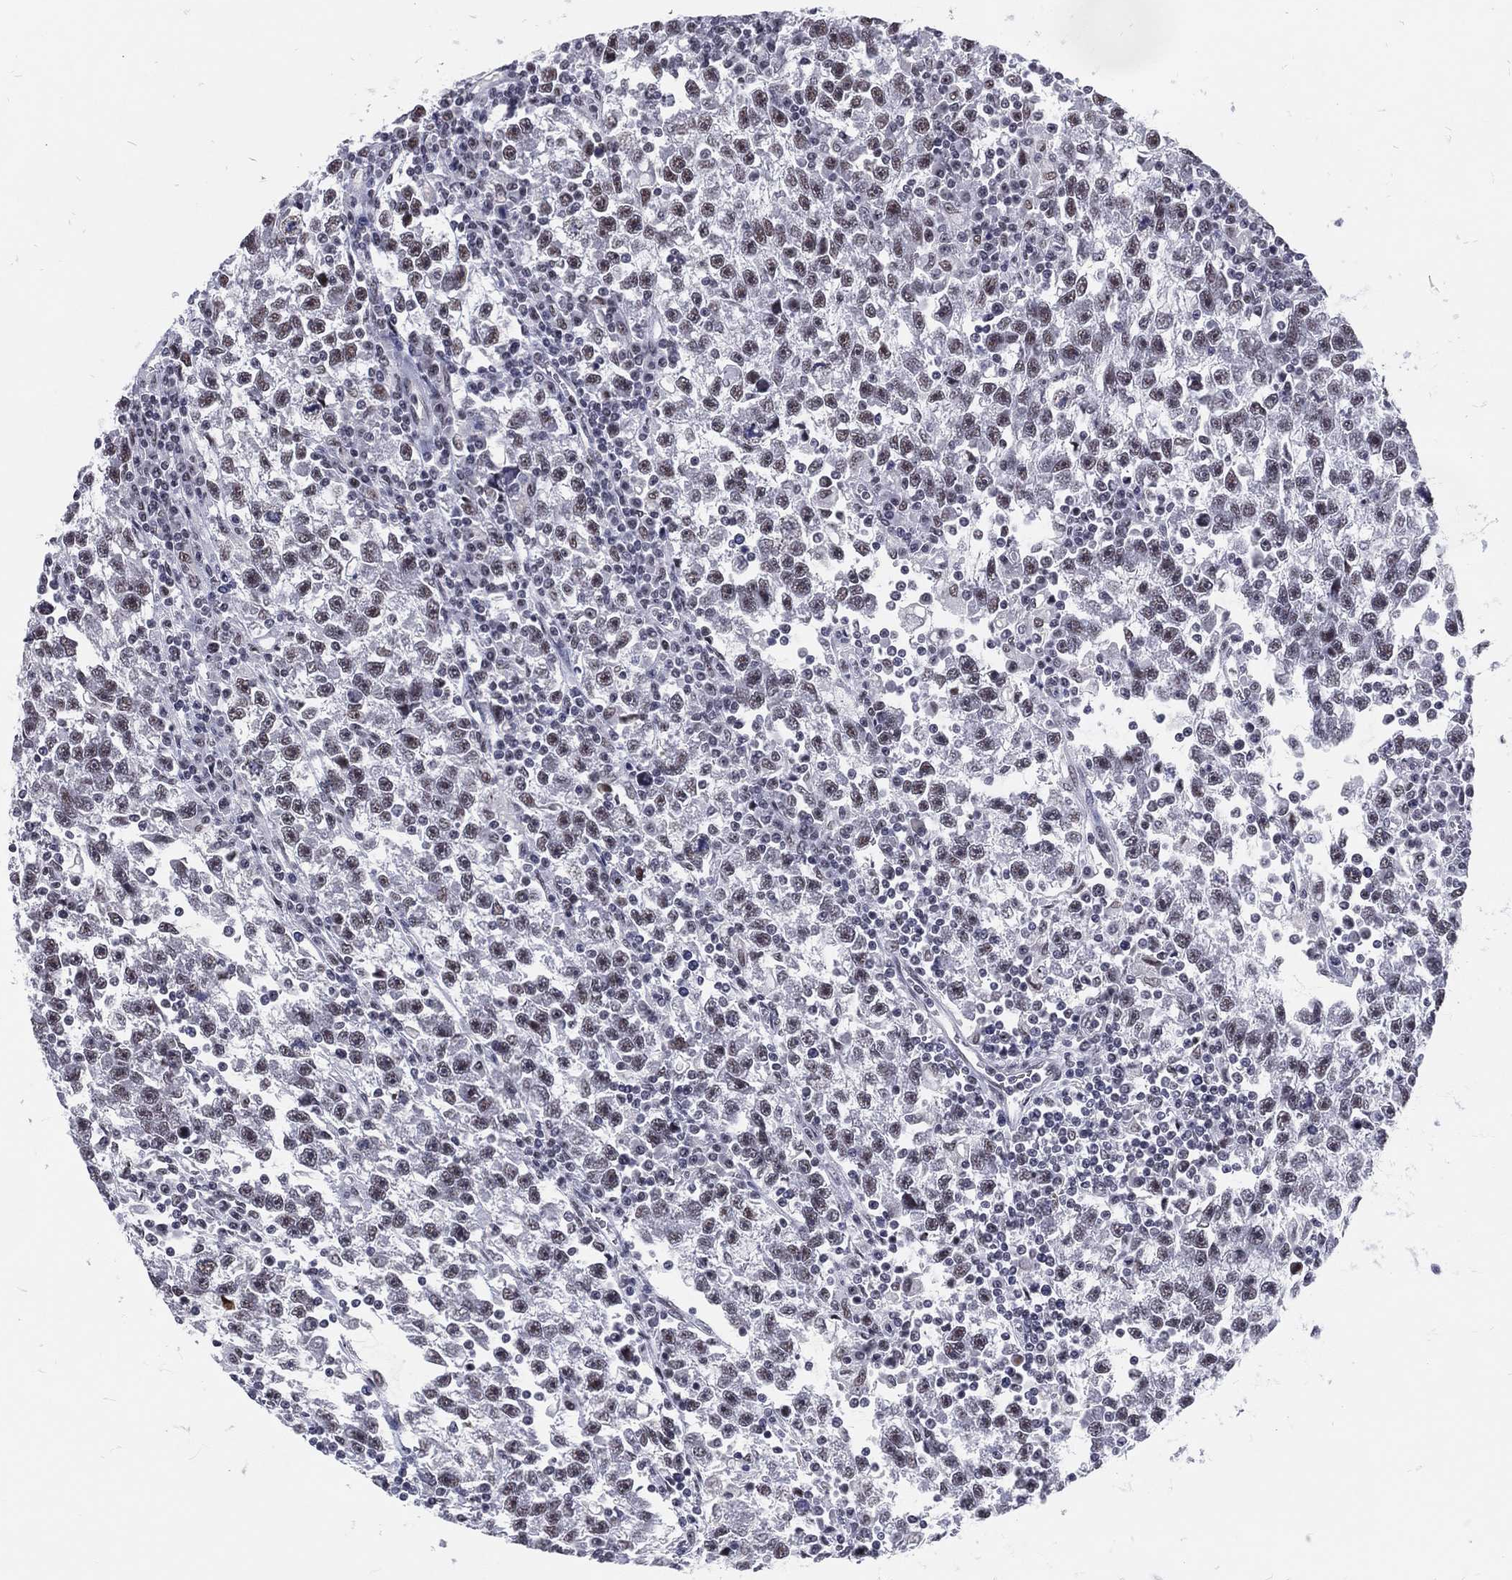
{"staining": {"intensity": "moderate", "quantity": "25%-75%", "location": "nuclear"}, "tissue": "testis cancer", "cell_type": "Tumor cells", "image_type": "cancer", "snomed": [{"axis": "morphology", "description": "Seminoma, NOS"}, {"axis": "topography", "description": "Testis"}], "caption": "The histopathology image displays a brown stain indicating the presence of a protein in the nuclear of tumor cells in testis seminoma.", "gene": "MAPK8IP1", "patient": {"sex": "male", "age": 47}}